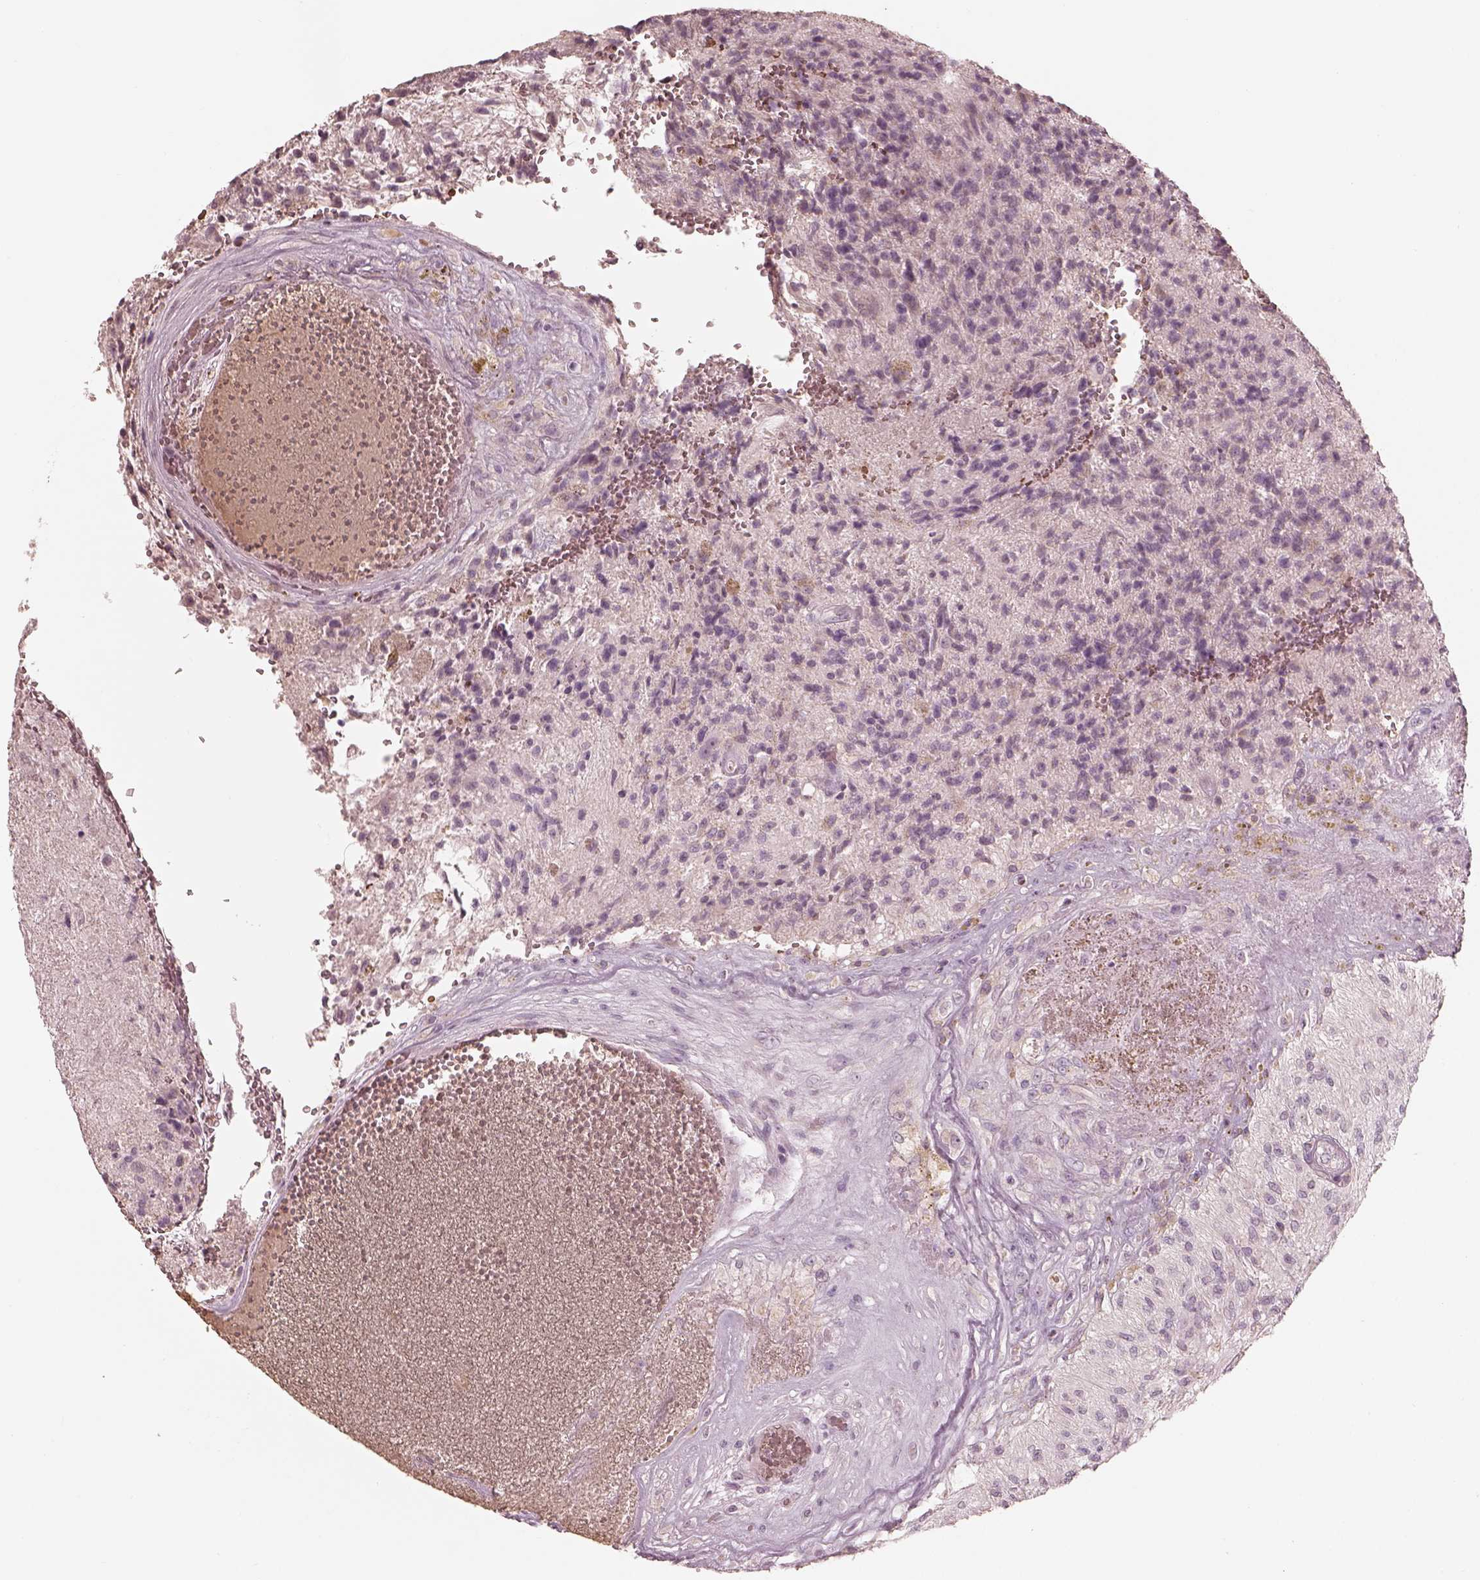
{"staining": {"intensity": "negative", "quantity": "none", "location": "none"}, "tissue": "glioma", "cell_type": "Tumor cells", "image_type": "cancer", "snomed": [{"axis": "morphology", "description": "Glioma, malignant, High grade"}, {"axis": "topography", "description": "Brain"}], "caption": "Glioma was stained to show a protein in brown. There is no significant positivity in tumor cells.", "gene": "ANKLE1", "patient": {"sex": "male", "age": 56}}